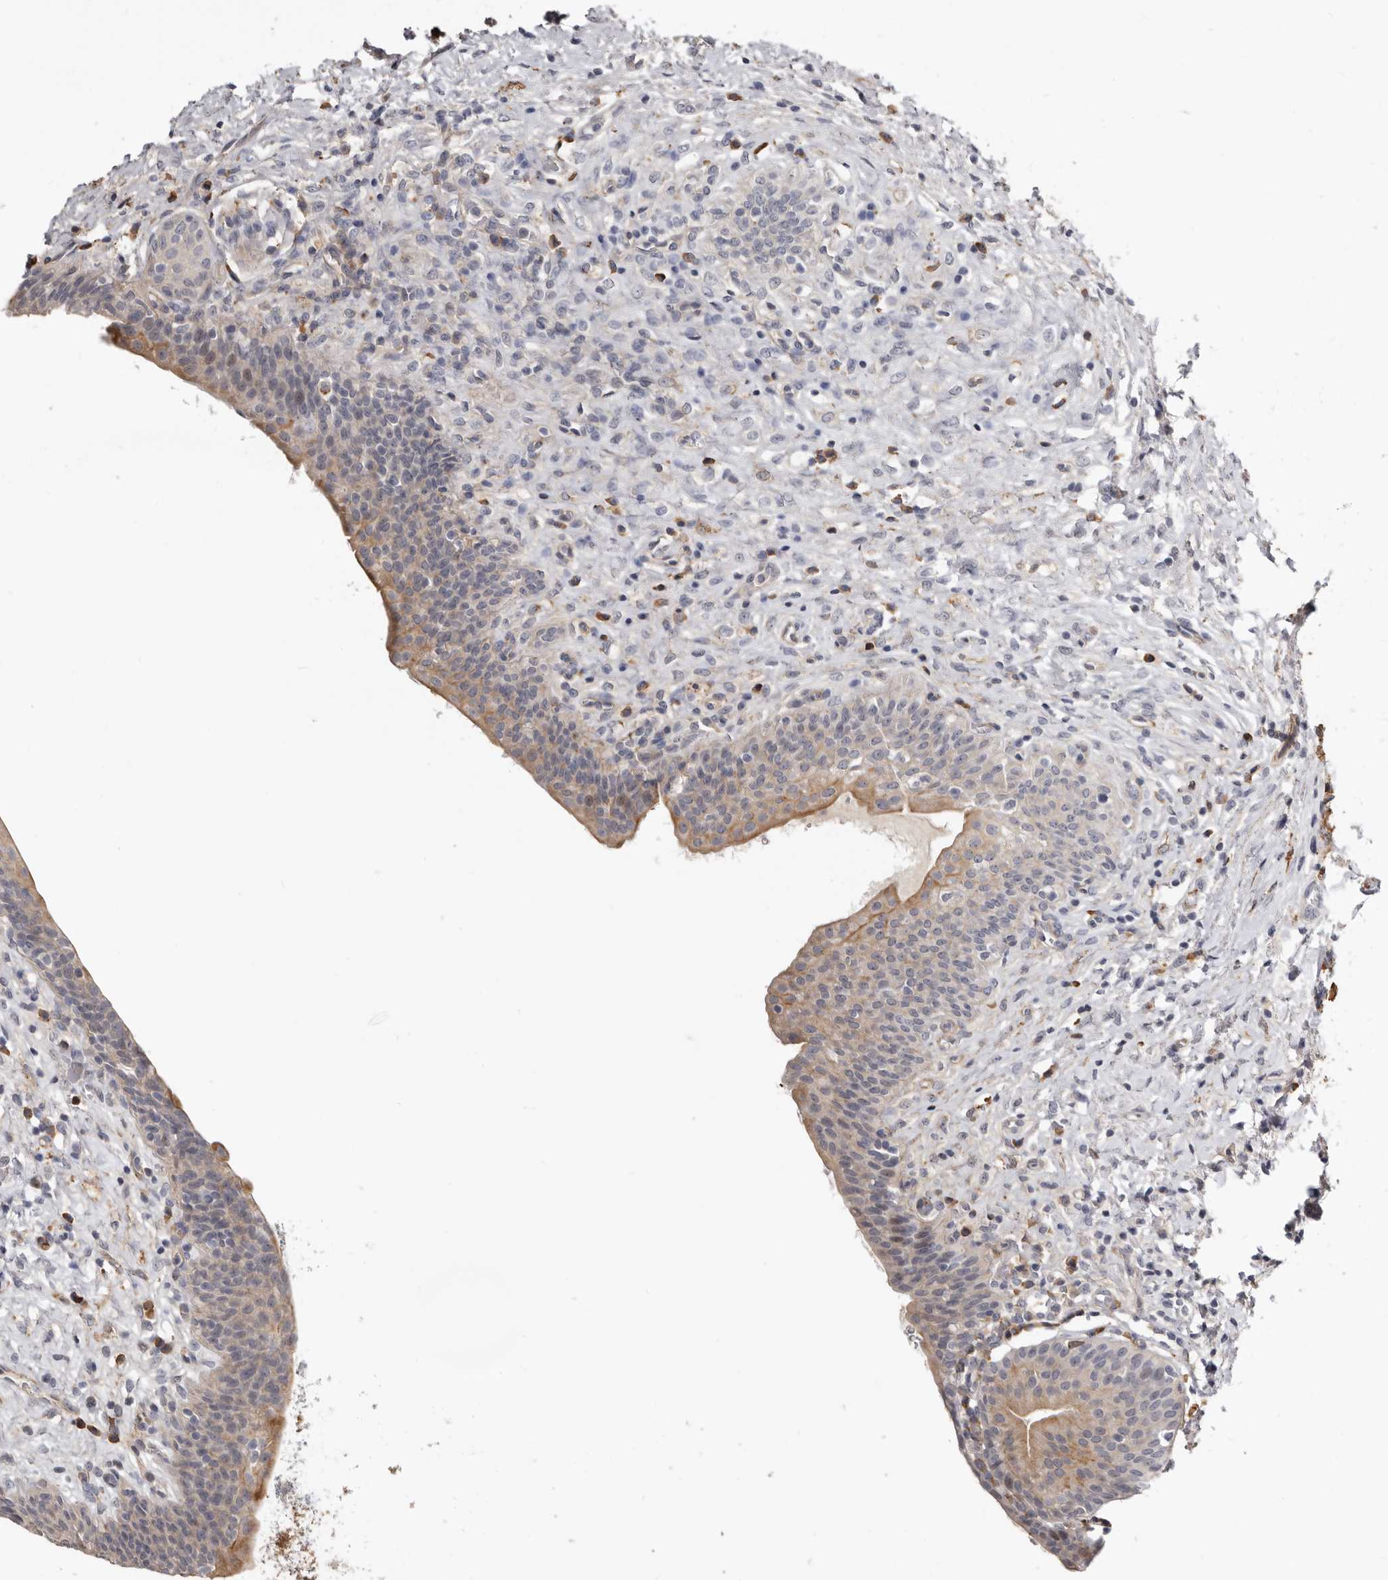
{"staining": {"intensity": "weak", "quantity": "25%-75%", "location": "cytoplasmic/membranous"}, "tissue": "urinary bladder", "cell_type": "Urothelial cells", "image_type": "normal", "snomed": [{"axis": "morphology", "description": "Normal tissue, NOS"}, {"axis": "topography", "description": "Urinary bladder"}], "caption": "Urothelial cells reveal low levels of weak cytoplasmic/membranous positivity in approximately 25%-75% of cells in normal human urinary bladder. The staining was performed using DAB, with brown indicating positive protein expression. Nuclei are stained blue with hematoxylin.", "gene": "CDCA8", "patient": {"sex": "male", "age": 83}}